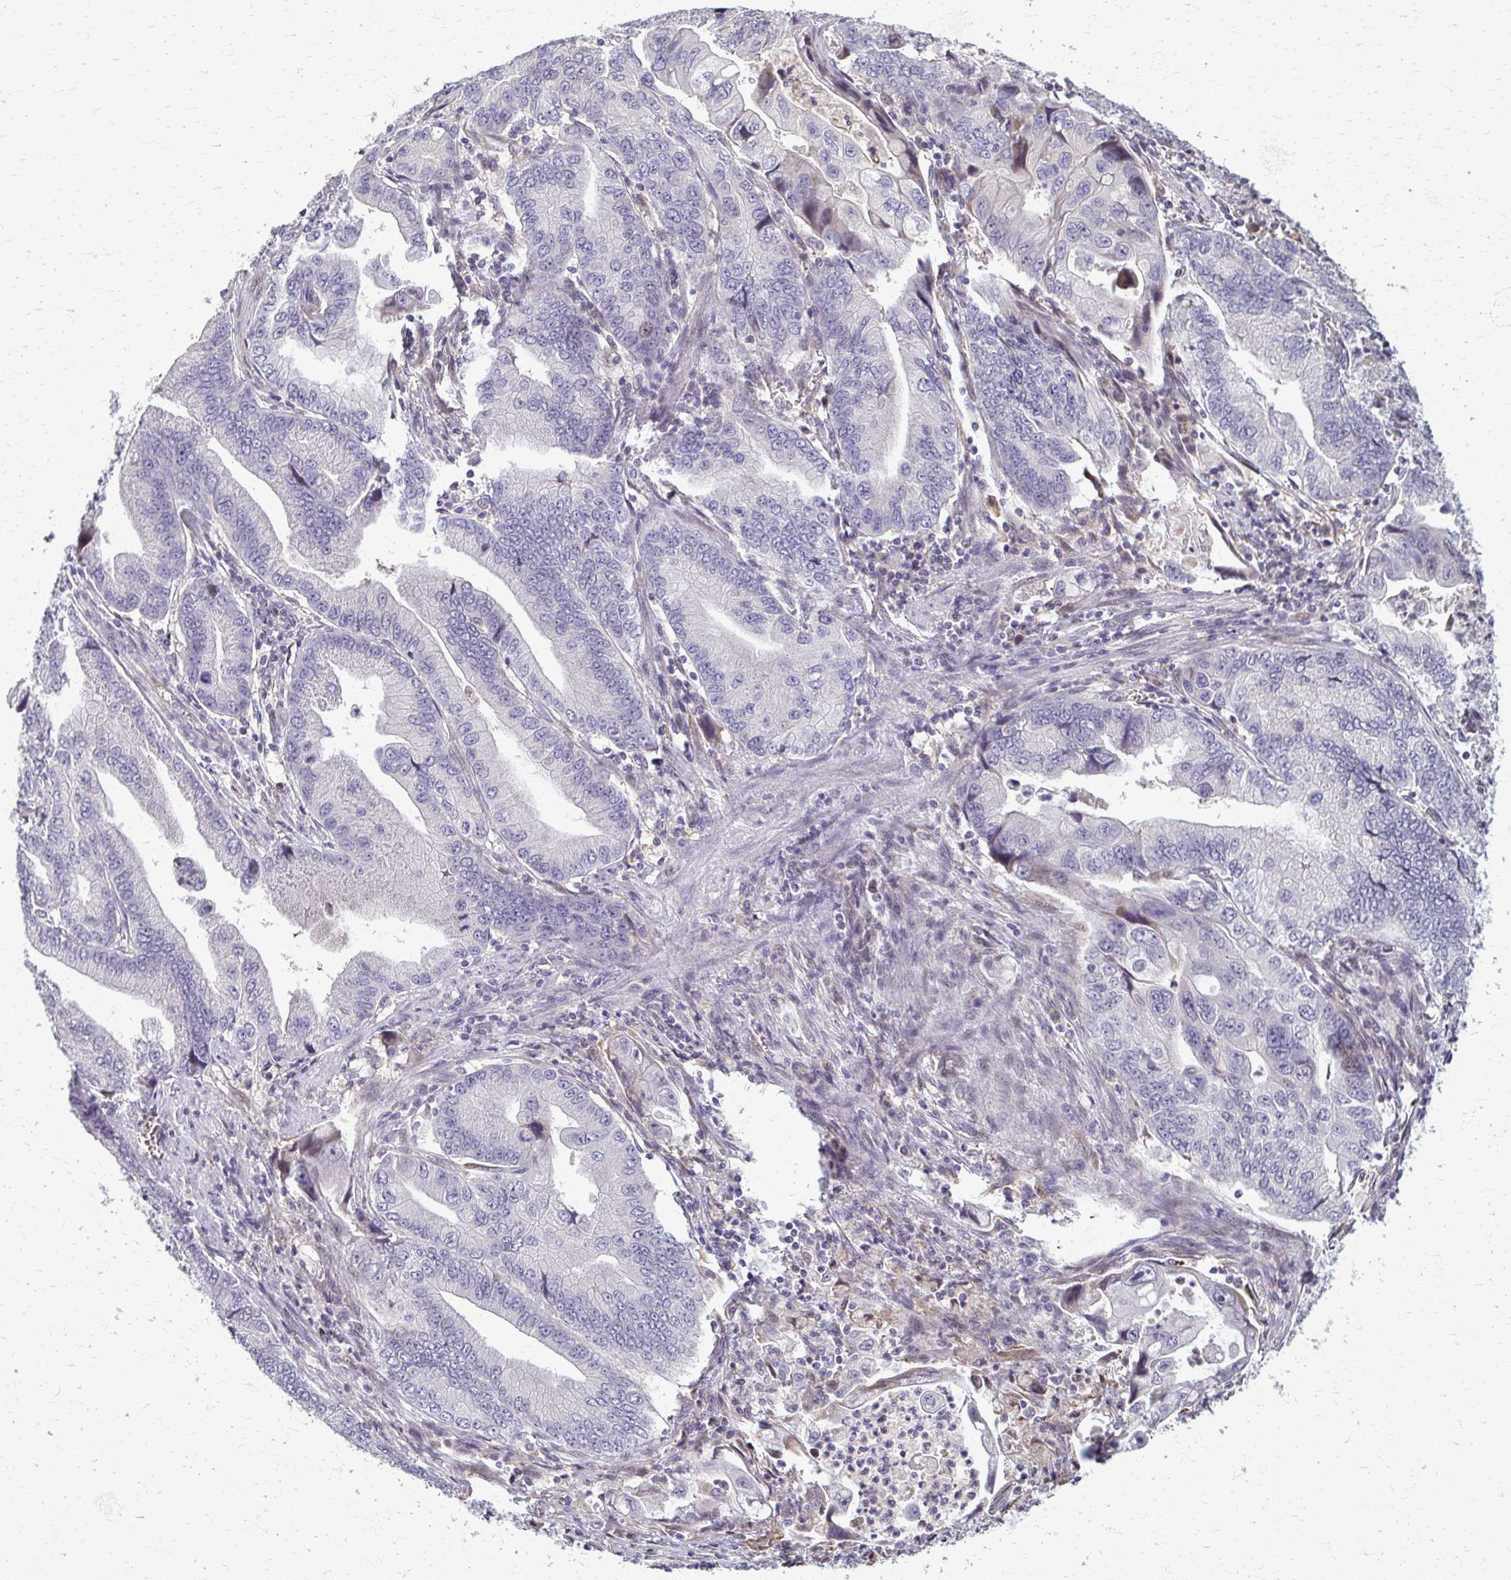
{"staining": {"intensity": "negative", "quantity": "none", "location": "none"}, "tissue": "stomach cancer", "cell_type": "Tumor cells", "image_type": "cancer", "snomed": [{"axis": "morphology", "description": "Adenocarcinoma, NOS"}, {"axis": "topography", "description": "Pancreas"}, {"axis": "topography", "description": "Stomach, upper"}], "caption": "The image exhibits no staining of tumor cells in stomach adenocarcinoma. (IHC, brightfield microscopy, high magnification).", "gene": "ZNF34", "patient": {"sex": "male", "age": 77}}